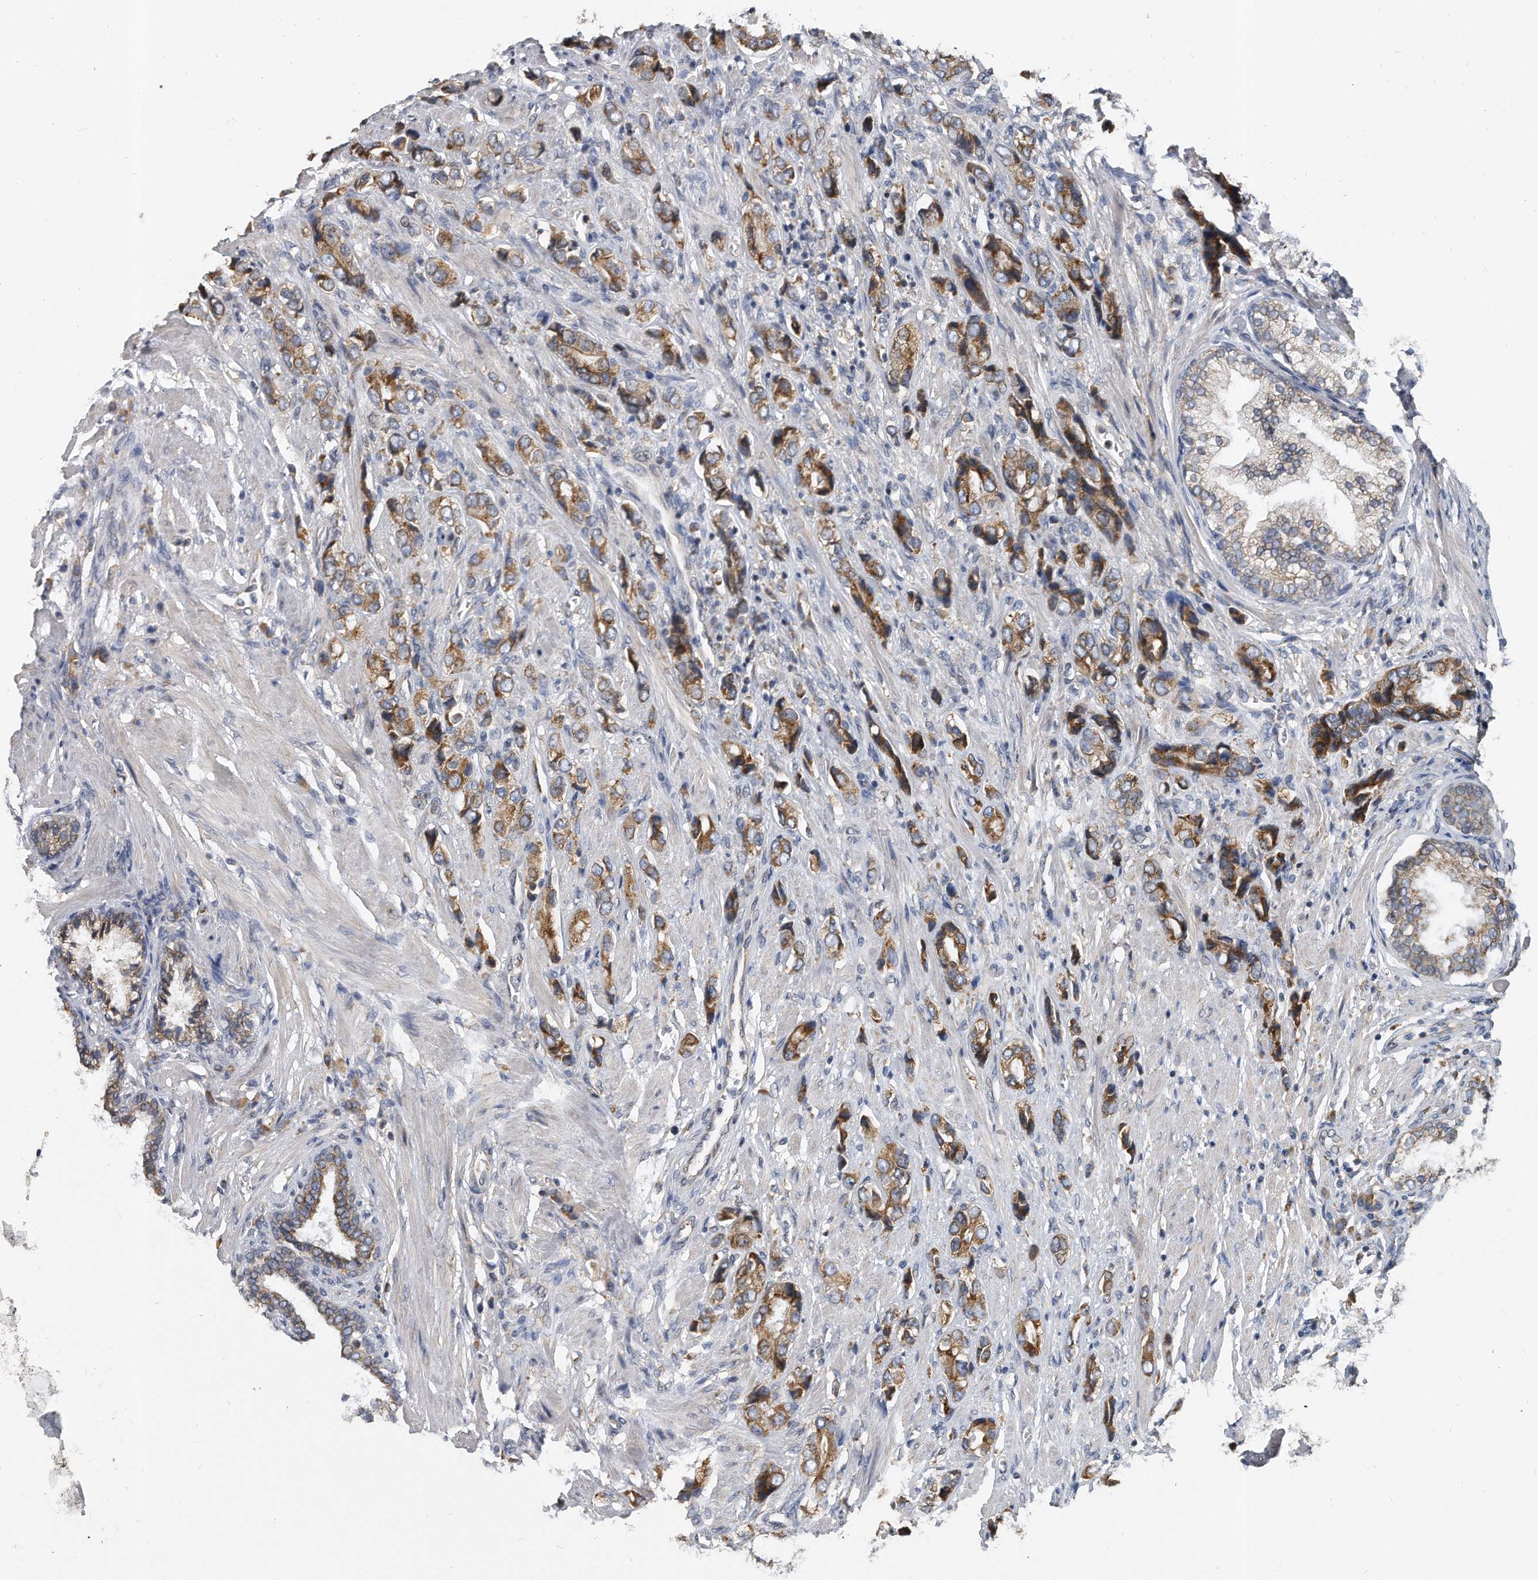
{"staining": {"intensity": "moderate", "quantity": ">75%", "location": "cytoplasmic/membranous"}, "tissue": "prostate cancer", "cell_type": "Tumor cells", "image_type": "cancer", "snomed": [{"axis": "morphology", "description": "Adenocarcinoma, High grade"}, {"axis": "topography", "description": "Prostate"}], "caption": "This histopathology image exhibits immunohistochemistry (IHC) staining of human high-grade adenocarcinoma (prostate), with medium moderate cytoplasmic/membranous staining in about >75% of tumor cells.", "gene": "CCDC47", "patient": {"sex": "male", "age": 61}}